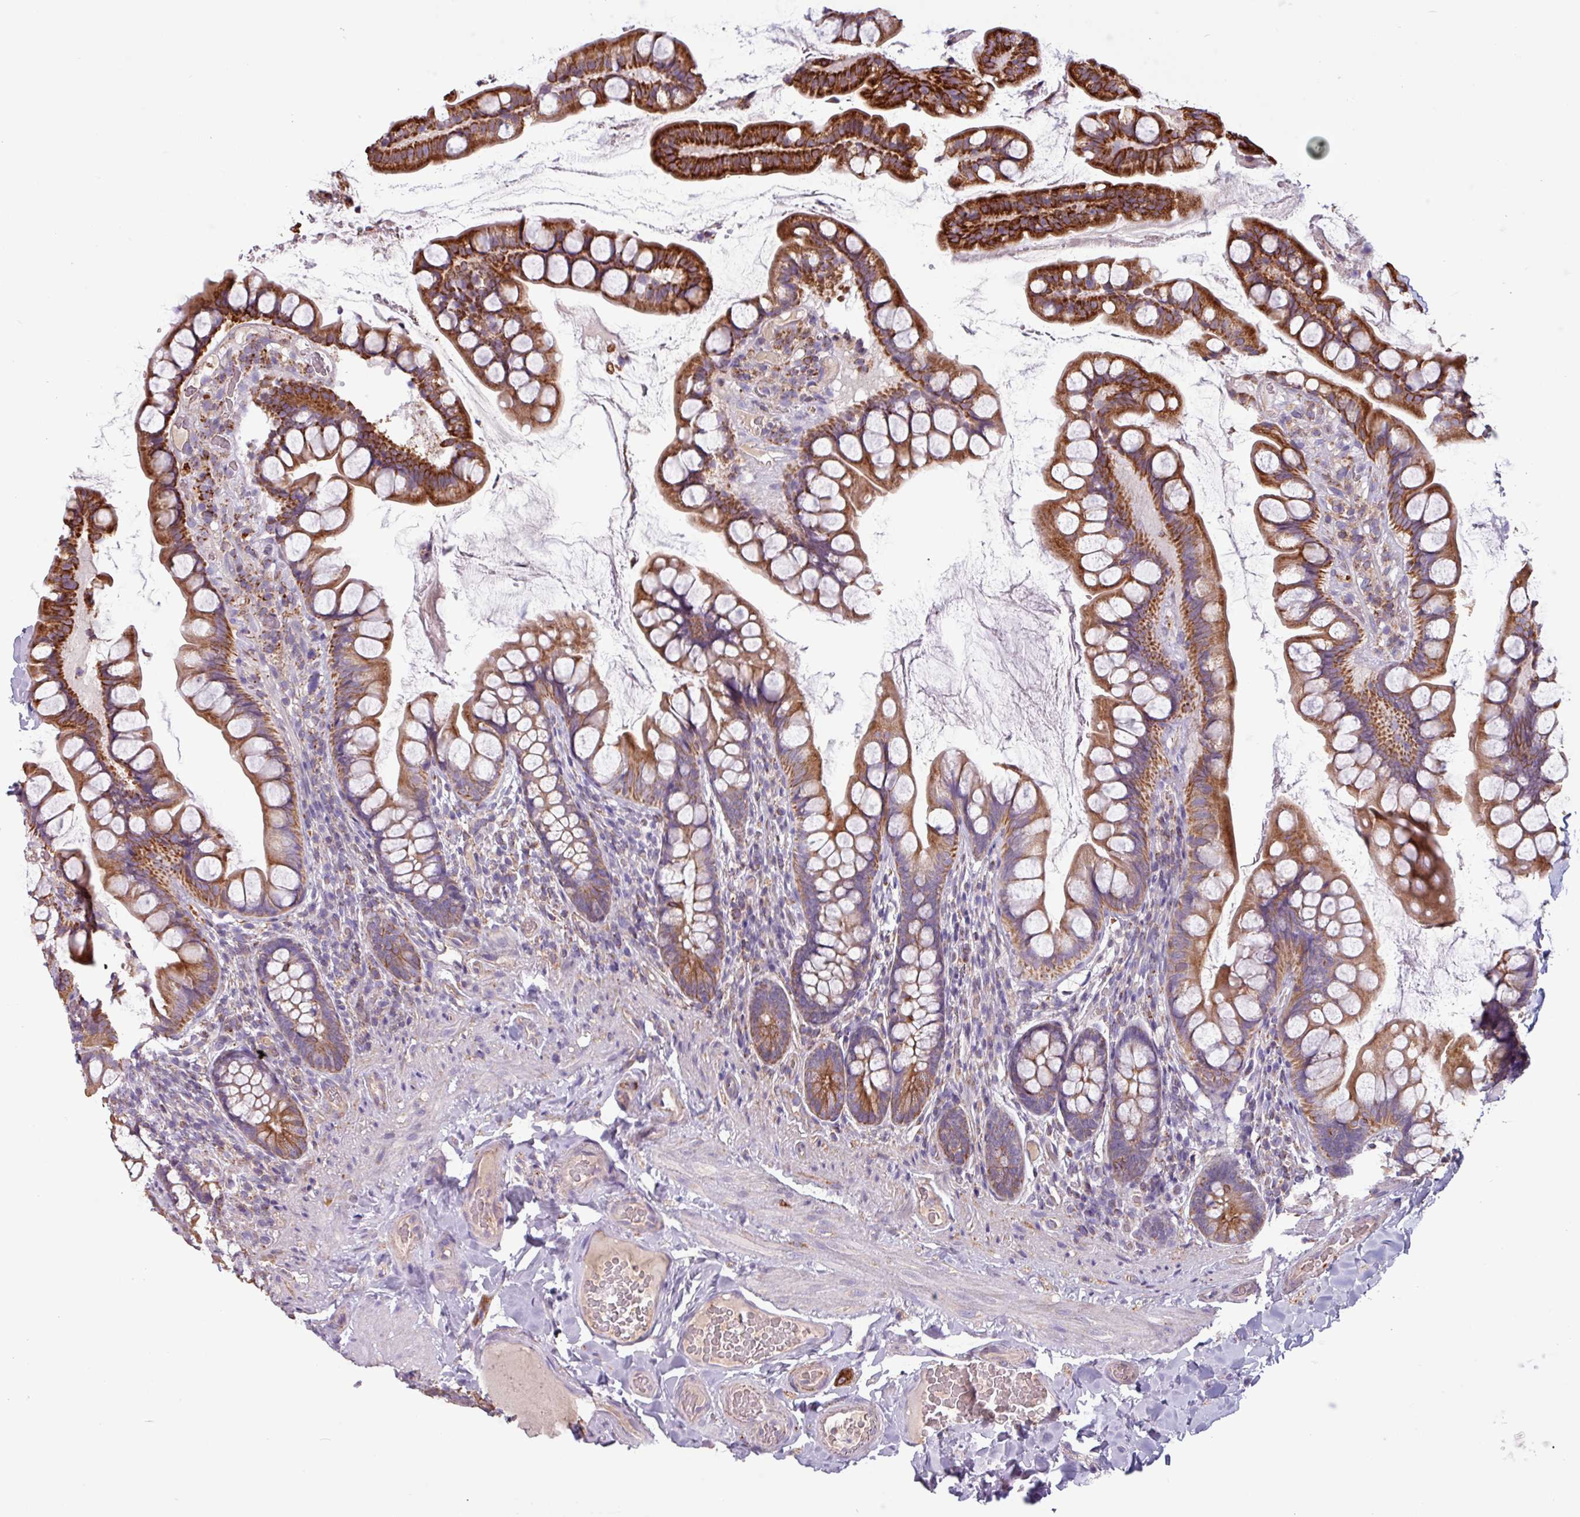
{"staining": {"intensity": "strong", "quantity": ">75%", "location": "cytoplasmic/membranous"}, "tissue": "small intestine", "cell_type": "Glandular cells", "image_type": "normal", "snomed": [{"axis": "morphology", "description": "Normal tissue, NOS"}, {"axis": "topography", "description": "Small intestine"}], "caption": "High-magnification brightfield microscopy of benign small intestine stained with DAB (brown) and counterstained with hematoxylin (blue). glandular cells exhibit strong cytoplasmic/membranous staining is seen in about>75% of cells.", "gene": "CAMK1", "patient": {"sex": "male", "age": 70}}